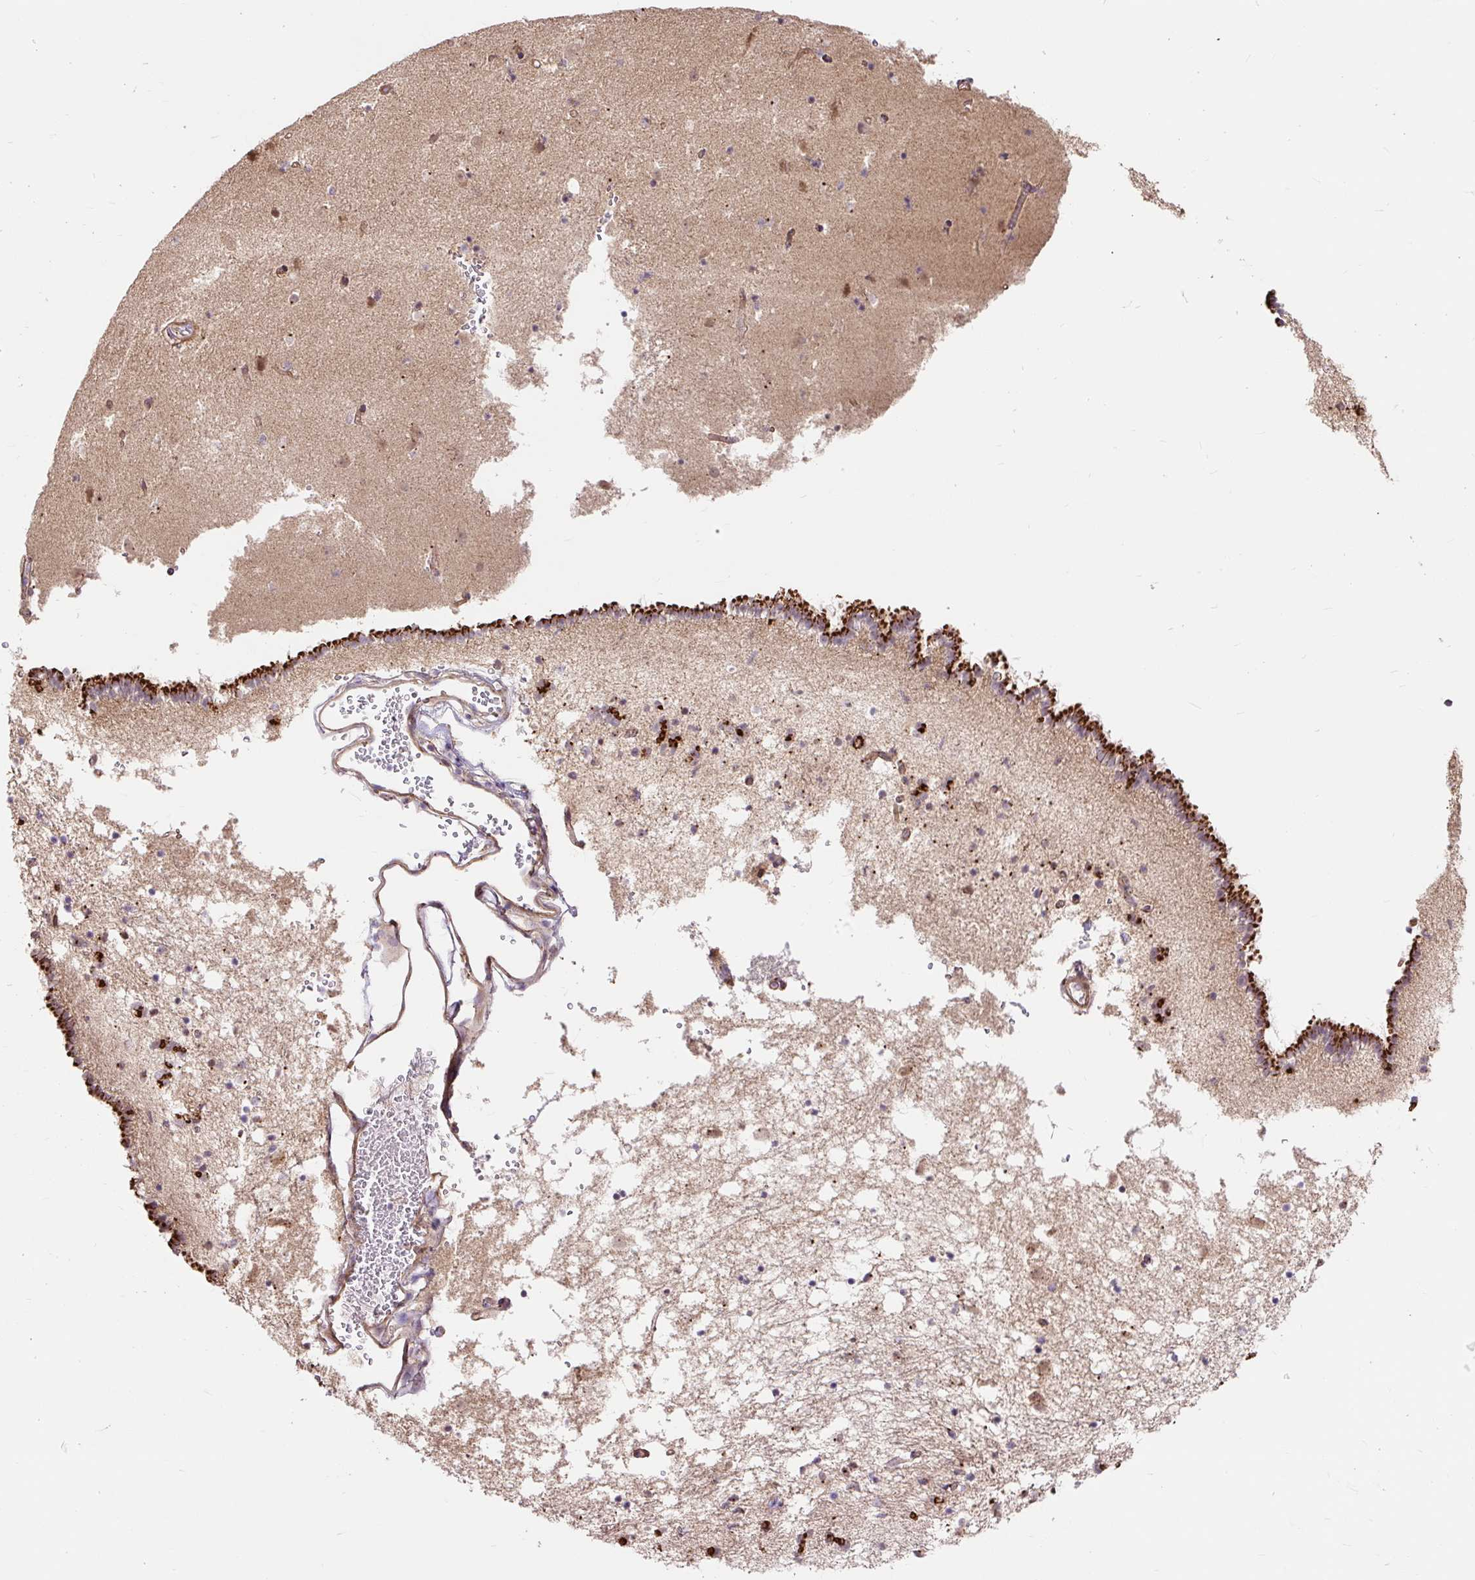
{"staining": {"intensity": "strong", "quantity": "<25%", "location": "cytoplasmic/membranous"}, "tissue": "caudate", "cell_type": "Glial cells", "image_type": "normal", "snomed": [{"axis": "morphology", "description": "Normal tissue, NOS"}, {"axis": "topography", "description": "Lateral ventricle wall"}], "caption": "Immunohistochemical staining of benign caudate reveals strong cytoplasmic/membranous protein staining in approximately <25% of glial cells. (brown staining indicates protein expression, while blue staining denotes nuclei).", "gene": "TRIAP1", "patient": {"sex": "male", "age": 58}}